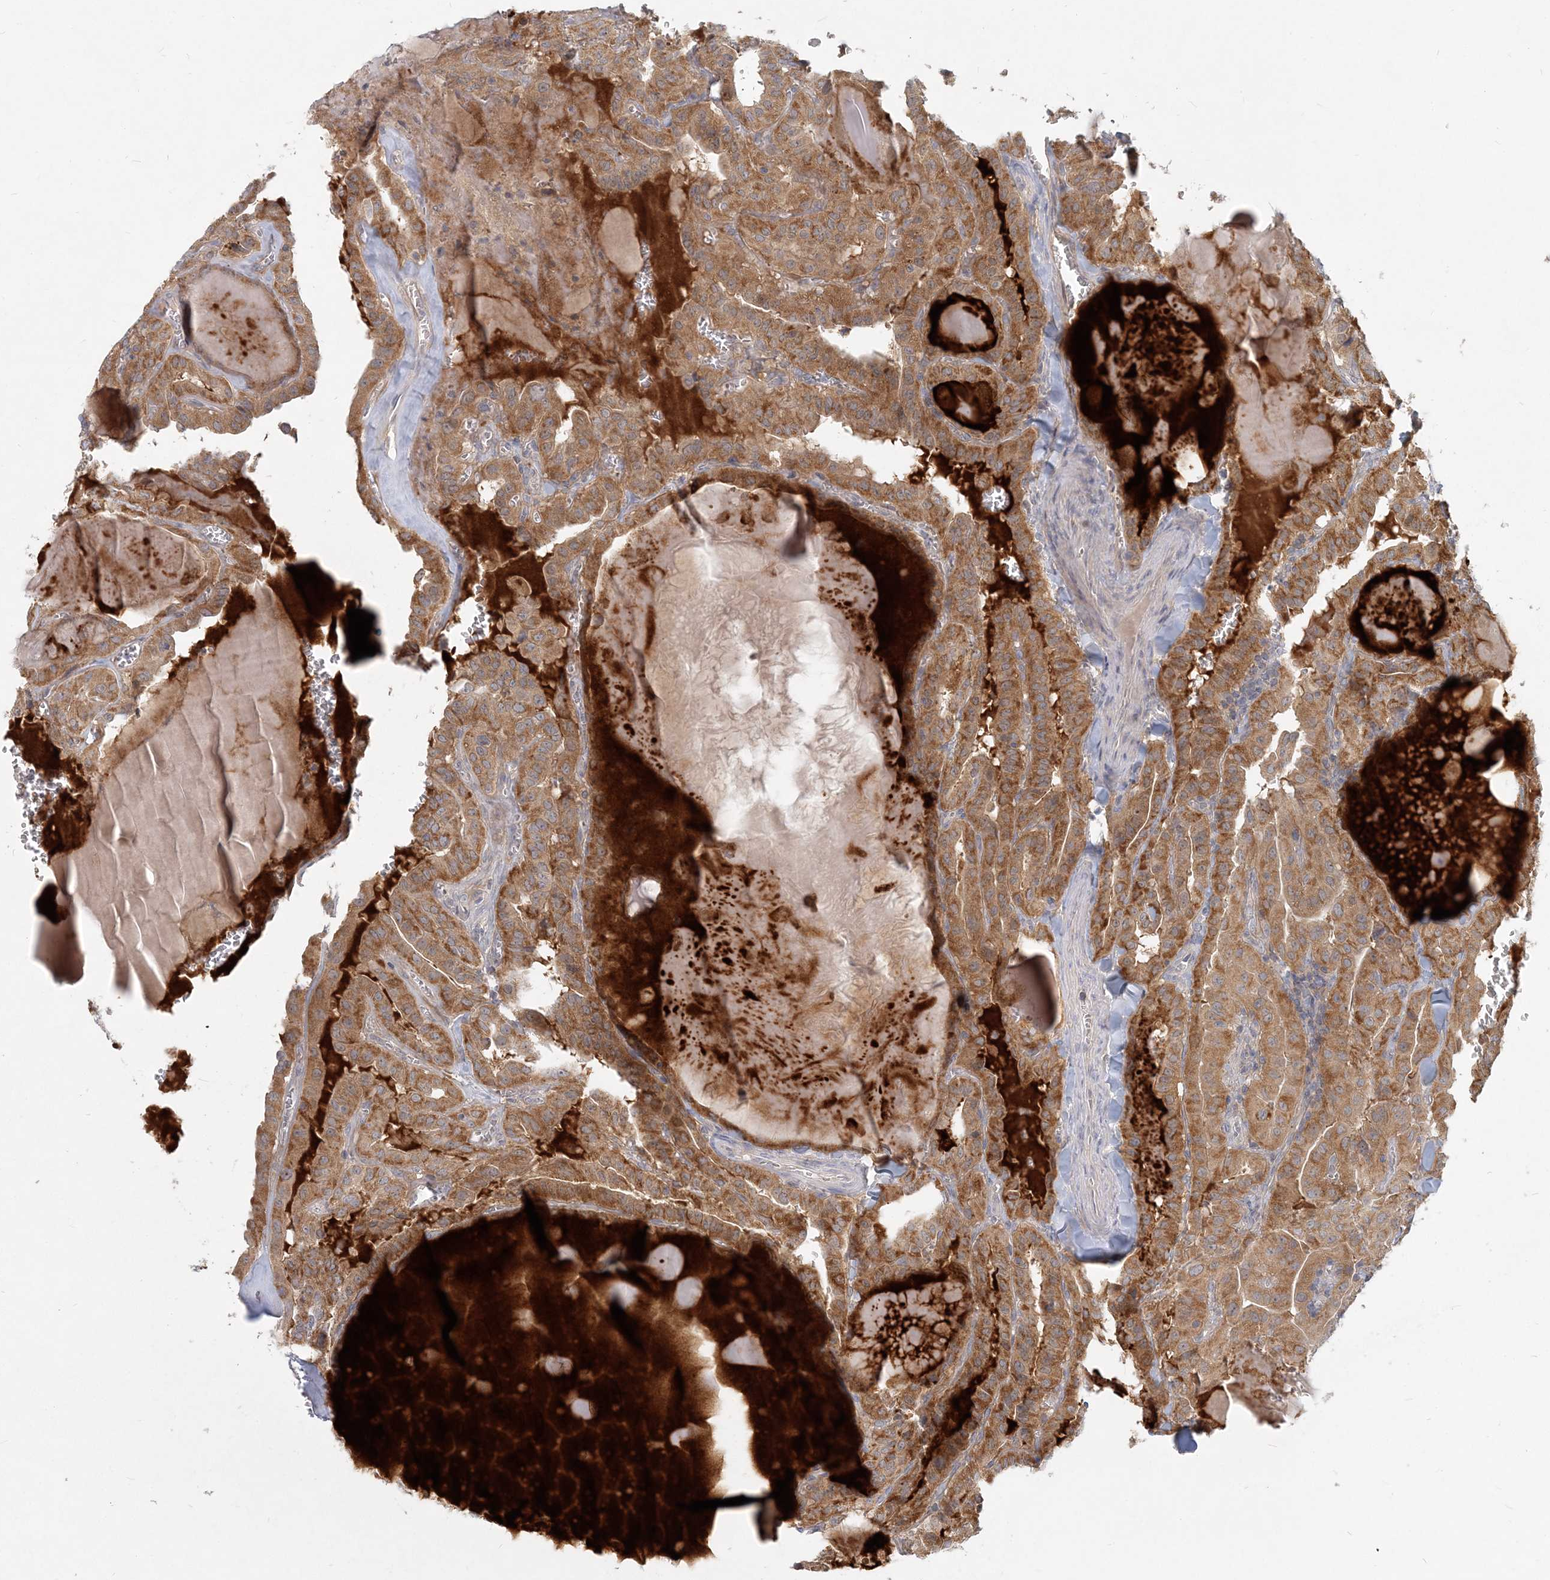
{"staining": {"intensity": "moderate", "quantity": ">75%", "location": "cytoplasmic/membranous"}, "tissue": "thyroid cancer", "cell_type": "Tumor cells", "image_type": "cancer", "snomed": [{"axis": "morphology", "description": "Papillary adenocarcinoma, NOS"}, {"axis": "topography", "description": "Thyroid gland"}], "caption": "Thyroid cancer tissue shows moderate cytoplasmic/membranous expression in about >75% of tumor cells, visualized by immunohistochemistry.", "gene": "GMPPA", "patient": {"sex": "male", "age": 52}}